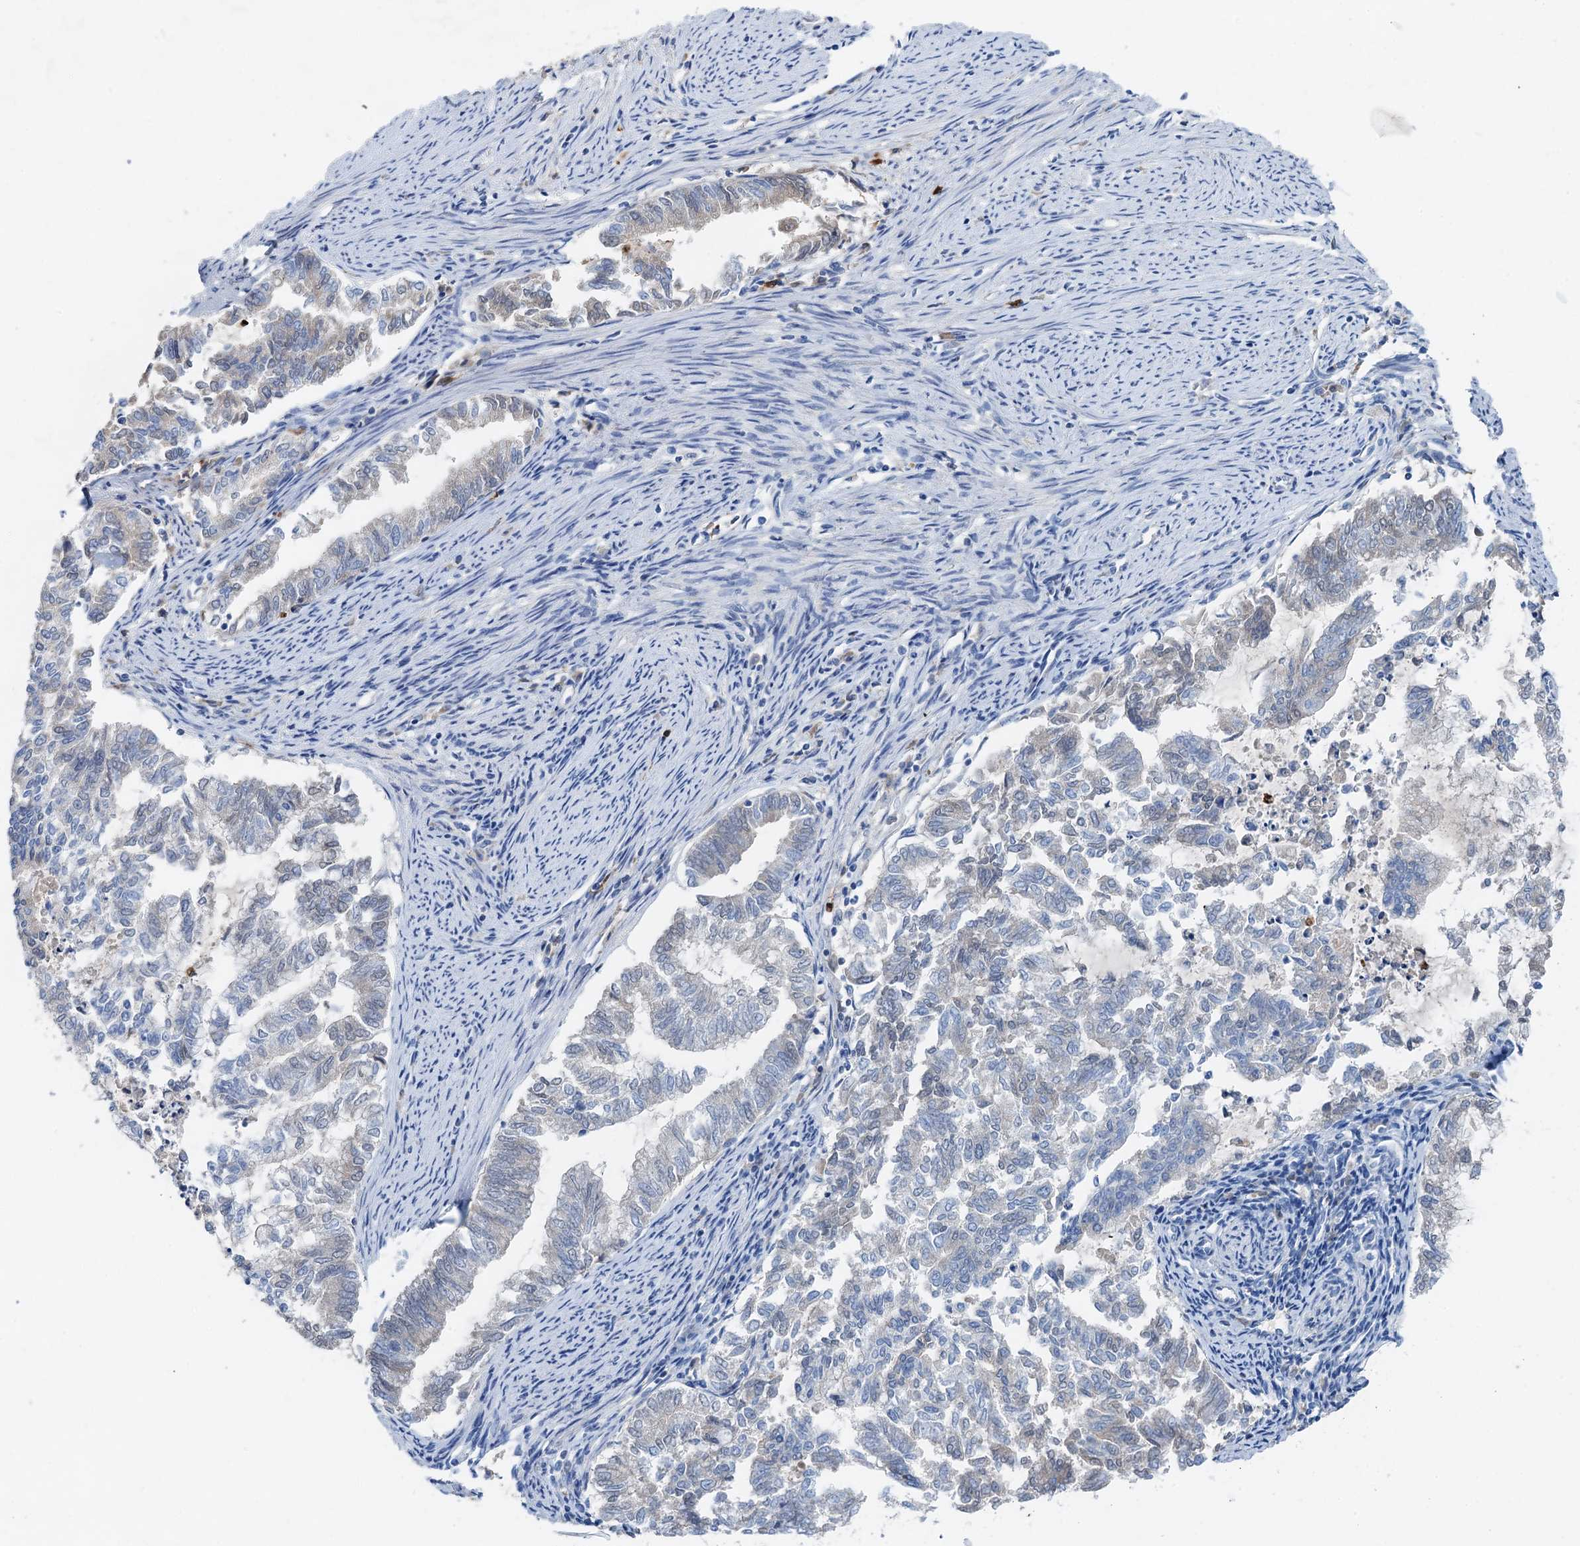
{"staining": {"intensity": "negative", "quantity": "none", "location": "none"}, "tissue": "endometrial cancer", "cell_type": "Tumor cells", "image_type": "cancer", "snomed": [{"axis": "morphology", "description": "Adenocarcinoma, NOS"}, {"axis": "topography", "description": "Endometrium"}], "caption": "Immunohistochemistry micrograph of human endometrial cancer stained for a protein (brown), which displays no staining in tumor cells.", "gene": "OTOA", "patient": {"sex": "female", "age": 79}}